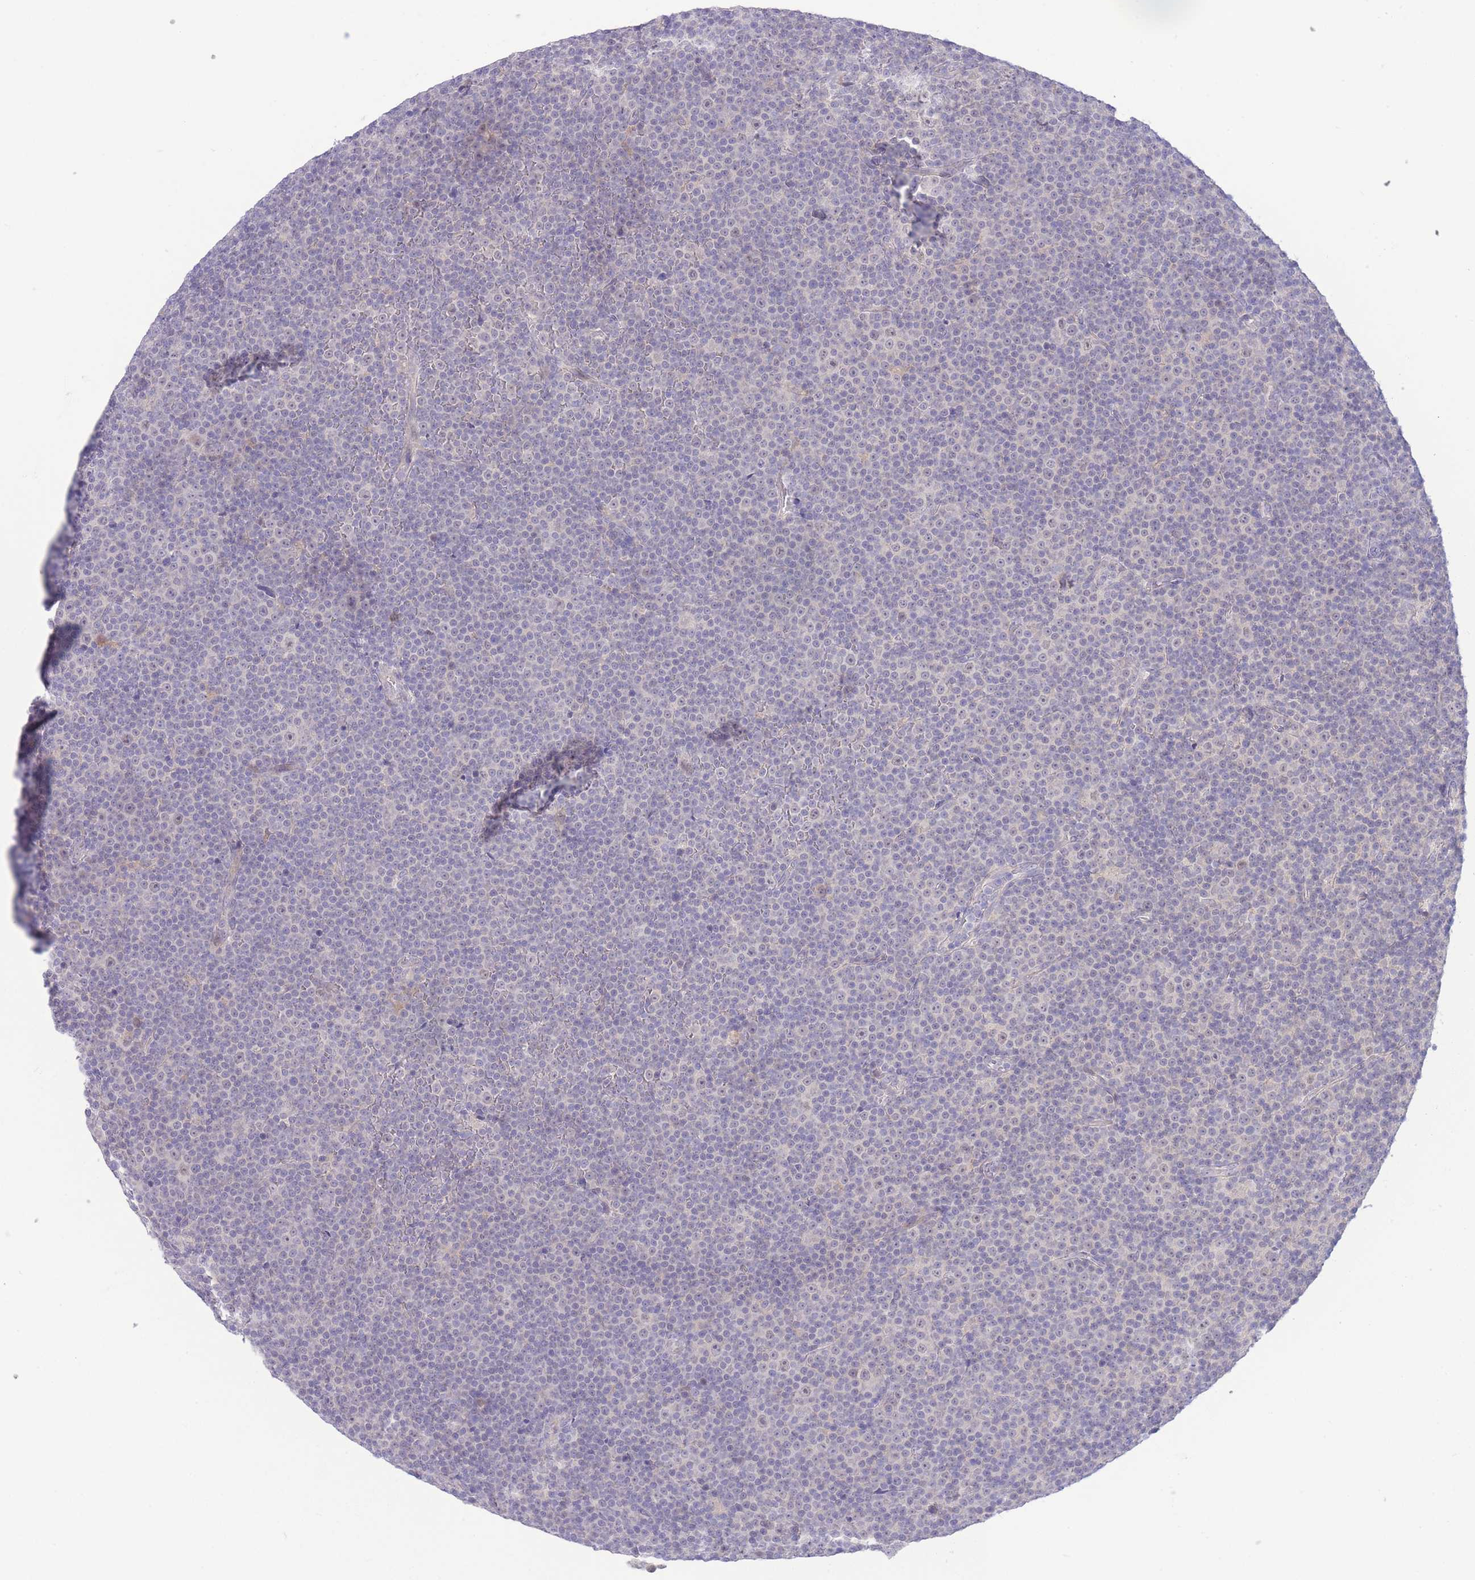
{"staining": {"intensity": "negative", "quantity": "none", "location": "none"}, "tissue": "lymphoma", "cell_type": "Tumor cells", "image_type": "cancer", "snomed": [{"axis": "morphology", "description": "Malignant lymphoma, non-Hodgkin's type, Low grade"}, {"axis": "topography", "description": "Lymph node"}], "caption": "An image of human lymphoma is negative for staining in tumor cells.", "gene": "FBXO46", "patient": {"sex": "female", "age": 67}}